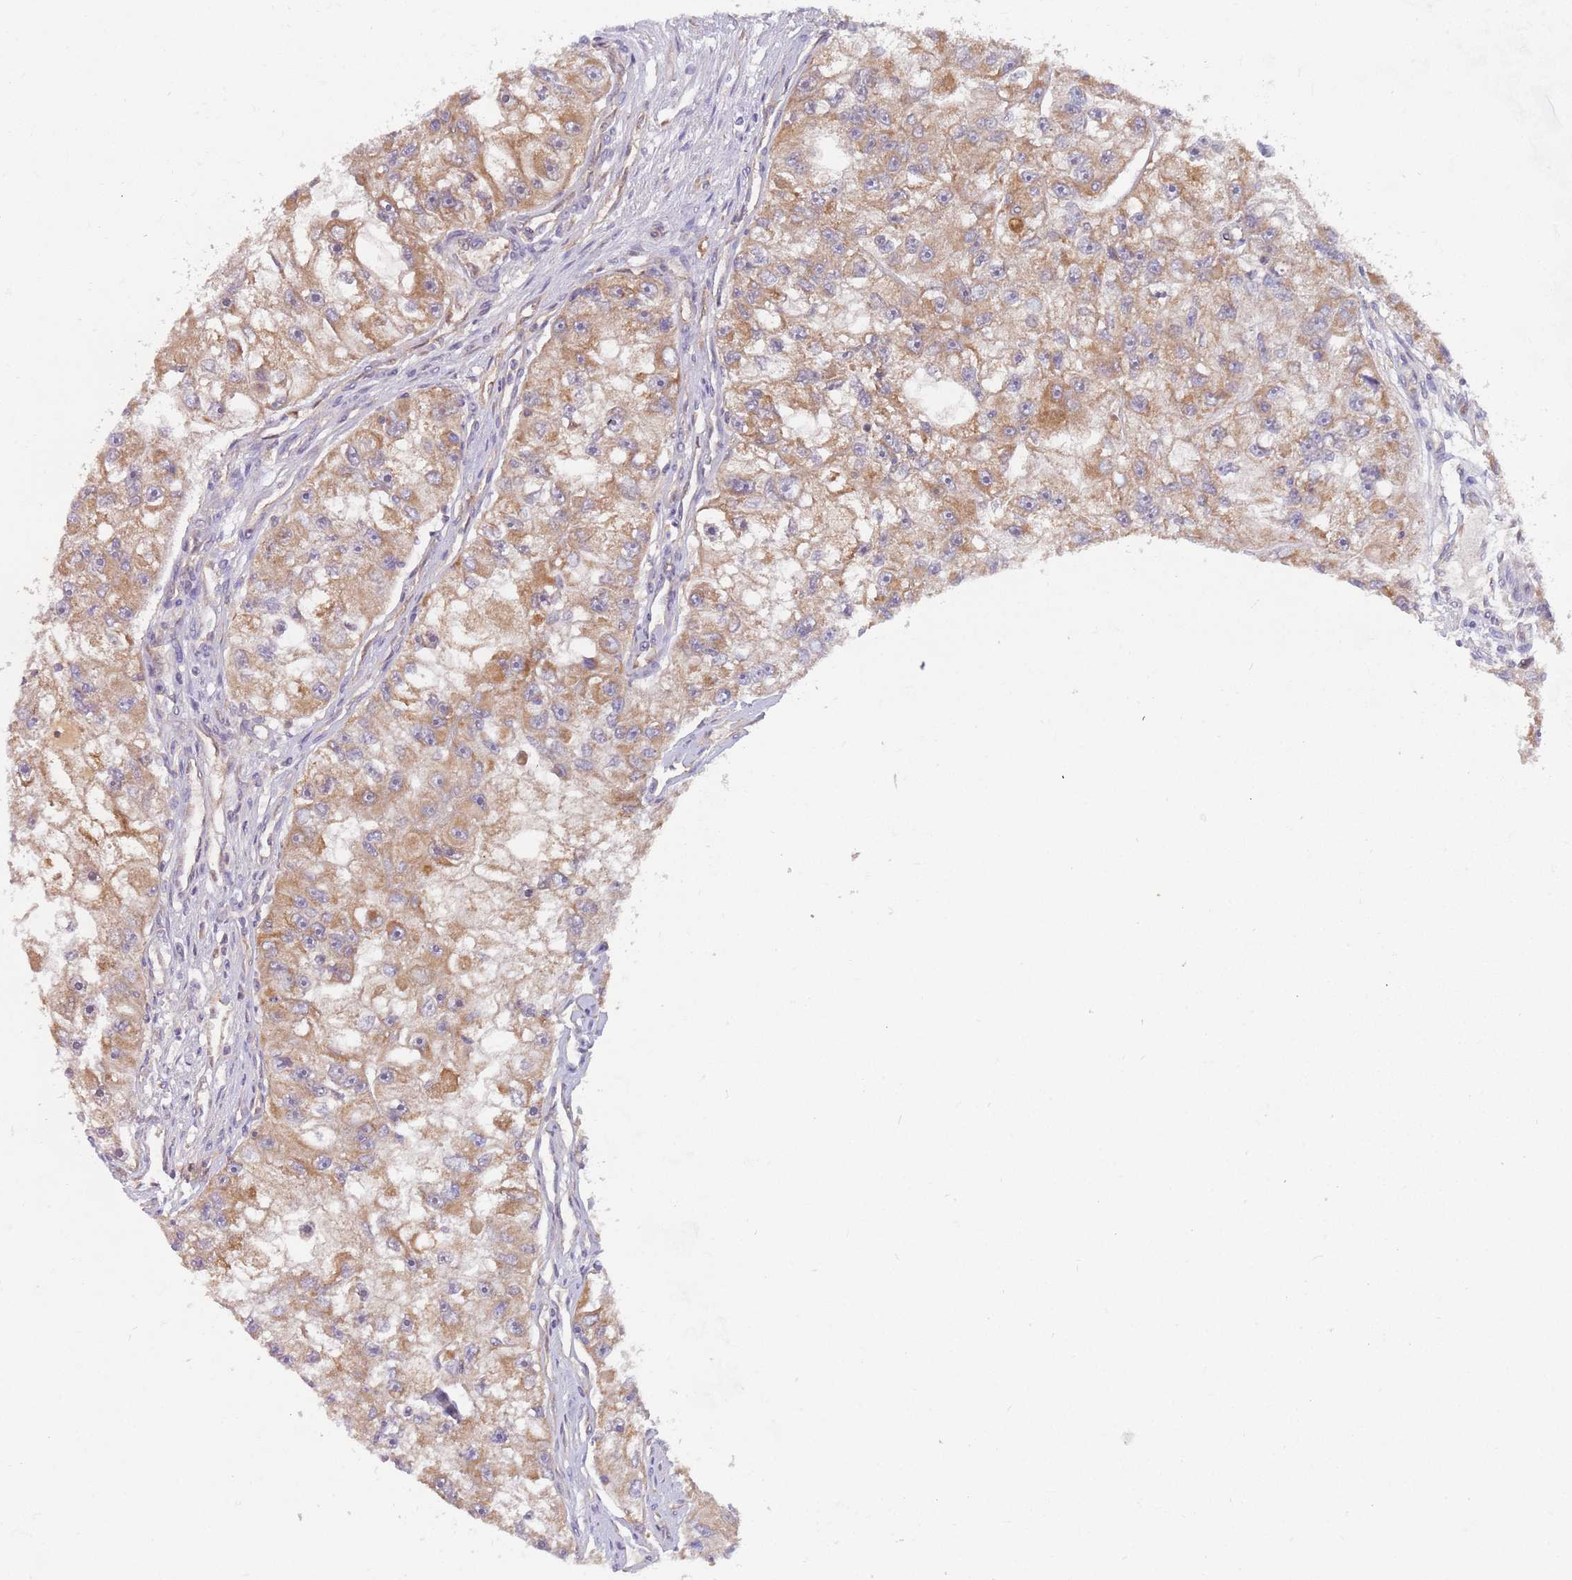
{"staining": {"intensity": "moderate", "quantity": "25%-75%", "location": "cytoplasmic/membranous"}, "tissue": "renal cancer", "cell_type": "Tumor cells", "image_type": "cancer", "snomed": [{"axis": "morphology", "description": "Adenocarcinoma, NOS"}, {"axis": "topography", "description": "Kidney"}], "caption": "Immunohistochemistry of renal cancer shows medium levels of moderate cytoplasmic/membranous staining in about 25%-75% of tumor cells.", "gene": "GUK1", "patient": {"sex": "male", "age": 63}}